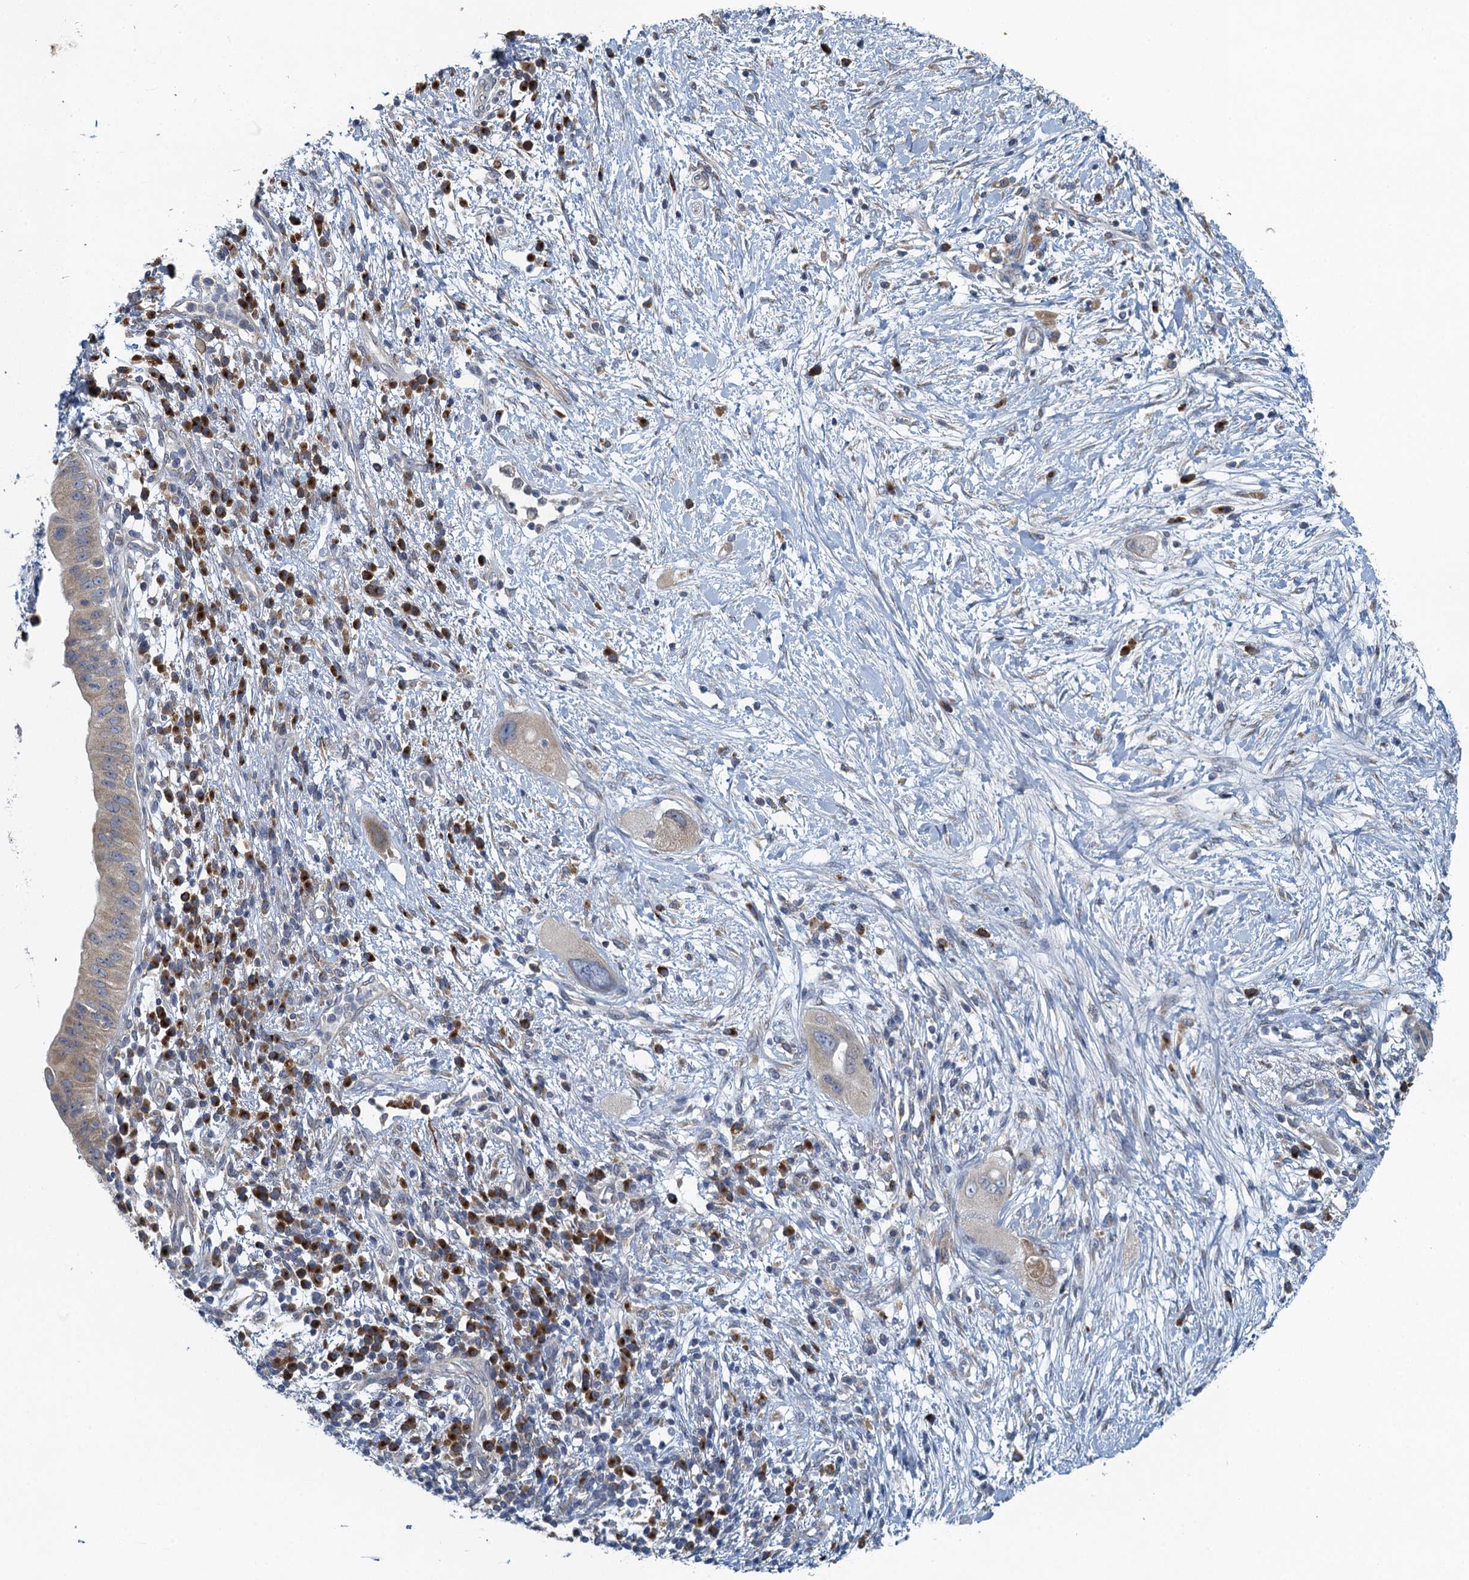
{"staining": {"intensity": "moderate", "quantity": "<25%", "location": "cytoplasmic/membranous"}, "tissue": "pancreatic cancer", "cell_type": "Tumor cells", "image_type": "cancer", "snomed": [{"axis": "morphology", "description": "Adenocarcinoma, NOS"}, {"axis": "topography", "description": "Pancreas"}], "caption": "Immunohistochemical staining of human pancreatic cancer (adenocarcinoma) exhibits moderate cytoplasmic/membranous protein expression in approximately <25% of tumor cells. The protein of interest is stained brown, and the nuclei are stained in blue (DAB (3,3'-diaminobenzidine) IHC with brightfield microscopy, high magnification).", "gene": "ALG2", "patient": {"sex": "male", "age": 68}}